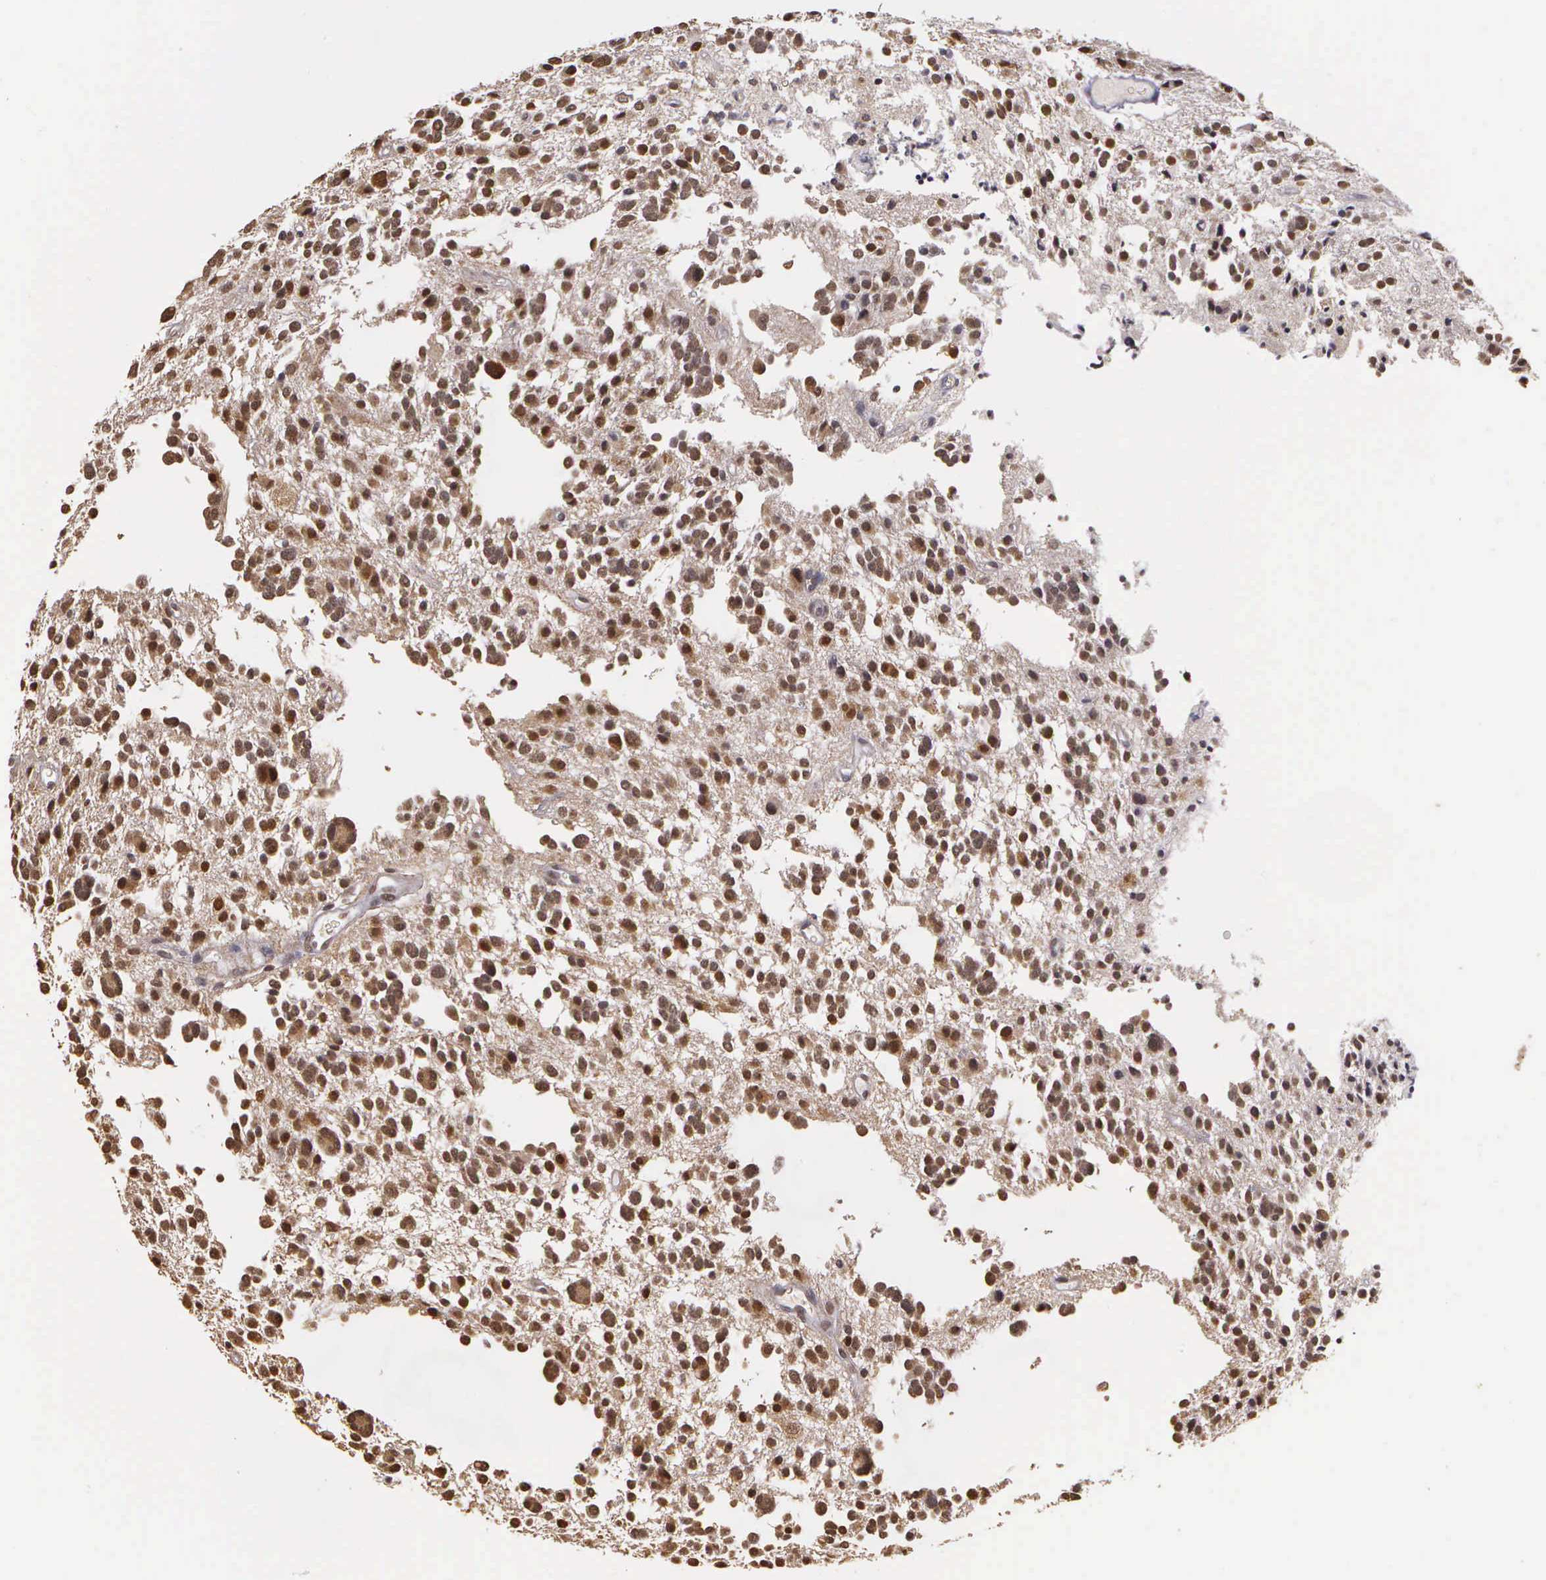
{"staining": {"intensity": "moderate", "quantity": ">75%", "location": "nuclear"}, "tissue": "glioma", "cell_type": "Tumor cells", "image_type": "cancer", "snomed": [{"axis": "morphology", "description": "Glioma, malignant, Low grade"}, {"axis": "topography", "description": "Brain"}], "caption": "Immunohistochemical staining of glioma shows medium levels of moderate nuclear expression in about >75% of tumor cells.", "gene": "ARMCX5", "patient": {"sex": "female", "age": 36}}